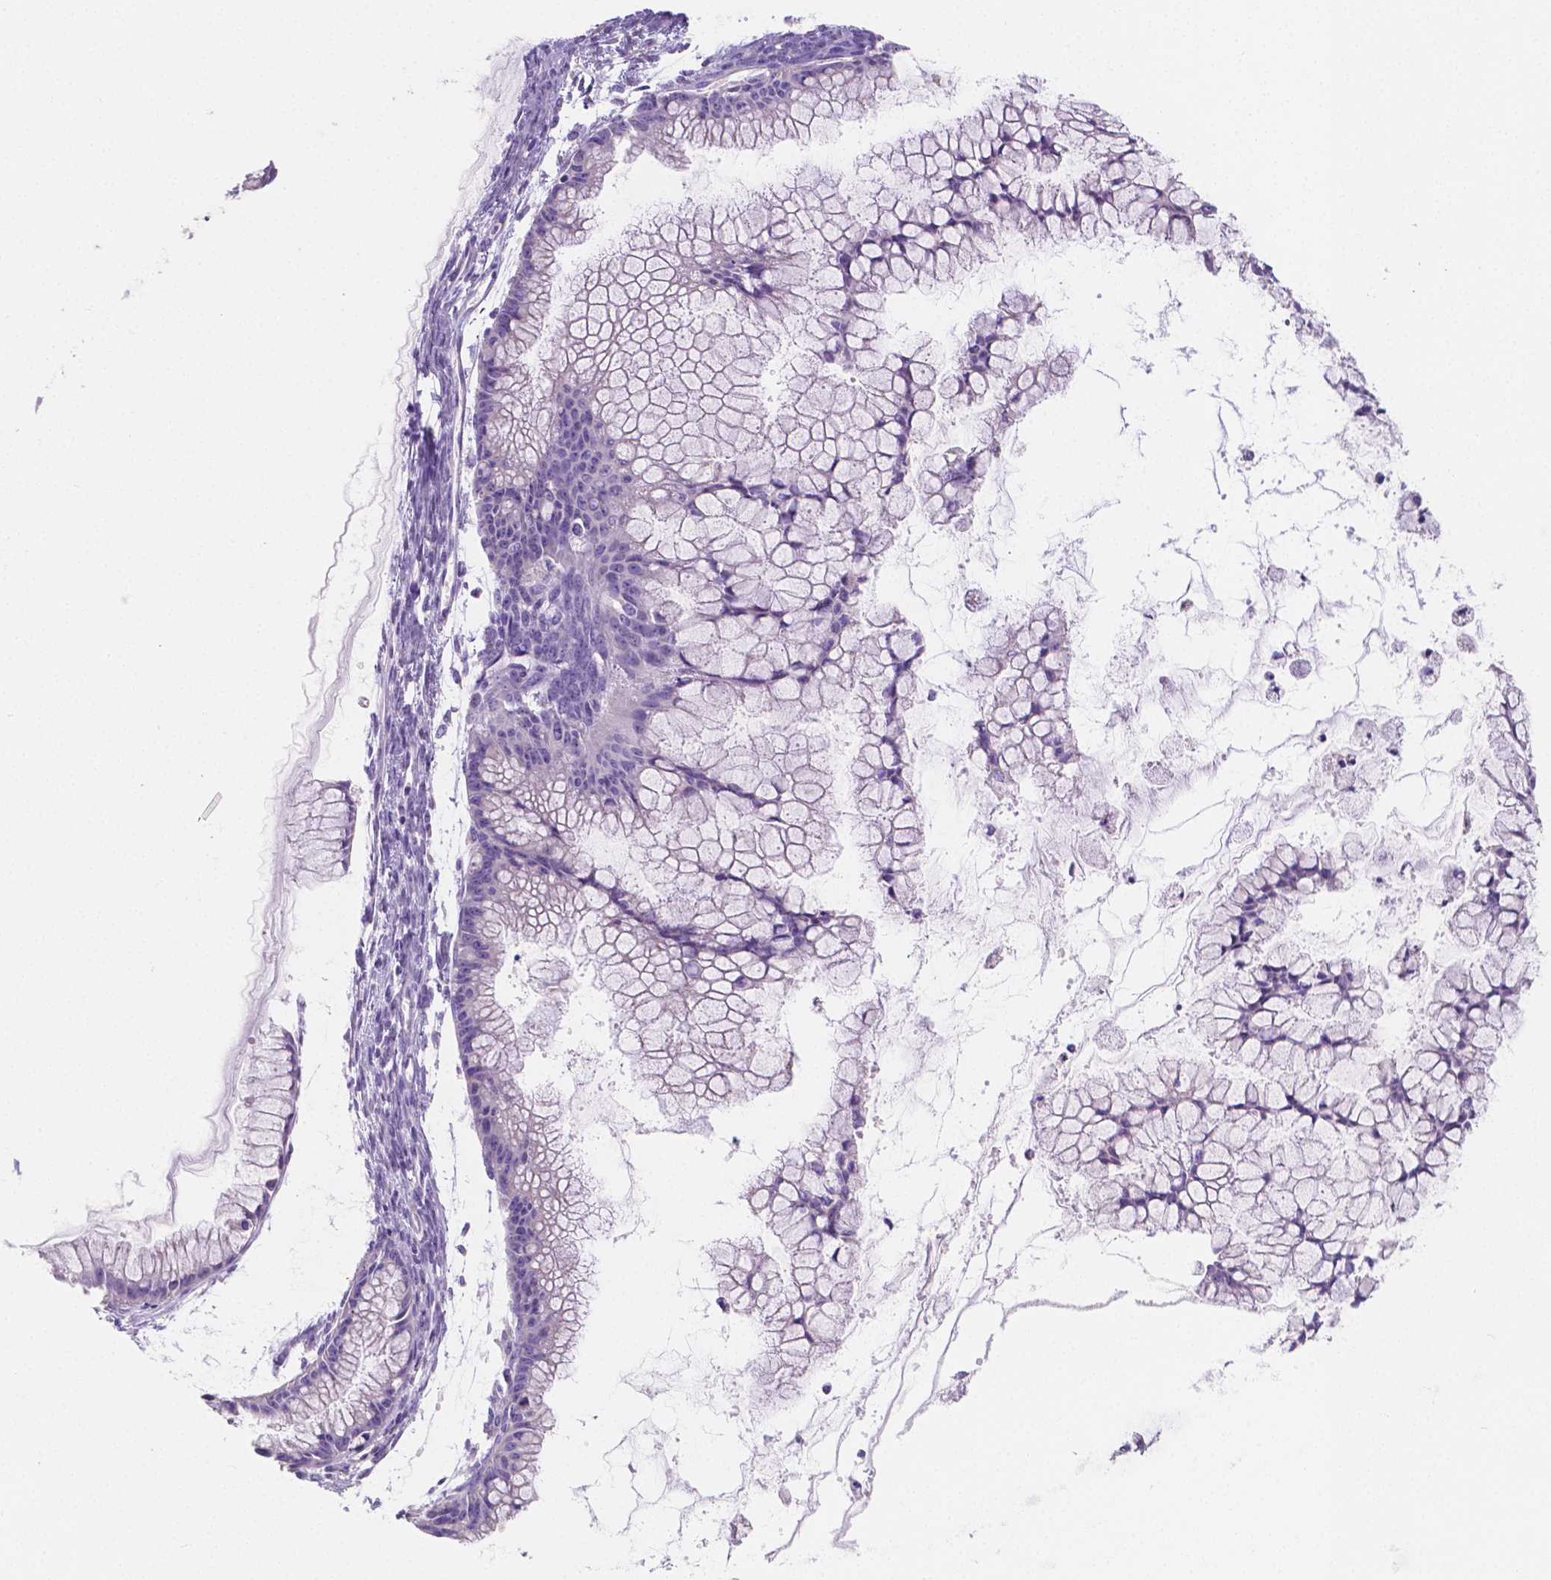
{"staining": {"intensity": "negative", "quantity": "none", "location": "none"}, "tissue": "ovarian cancer", "cell_type": "Tumor cells", "image_type": "cancer", "snomed": [{"axis": "morphology", "description": "Cystadenocarcinoma, mucinous, NOS"}, {"axis": "topography", "description": "Ovary"}], "caption": "Immunohistochemistry (IHC) histopathology image of ovarian cancer stained for a protein (brown), which reveals no staining in tumor cells.", "gene": "TMEM130", "patient": {"sex": "female", "age": 41}}